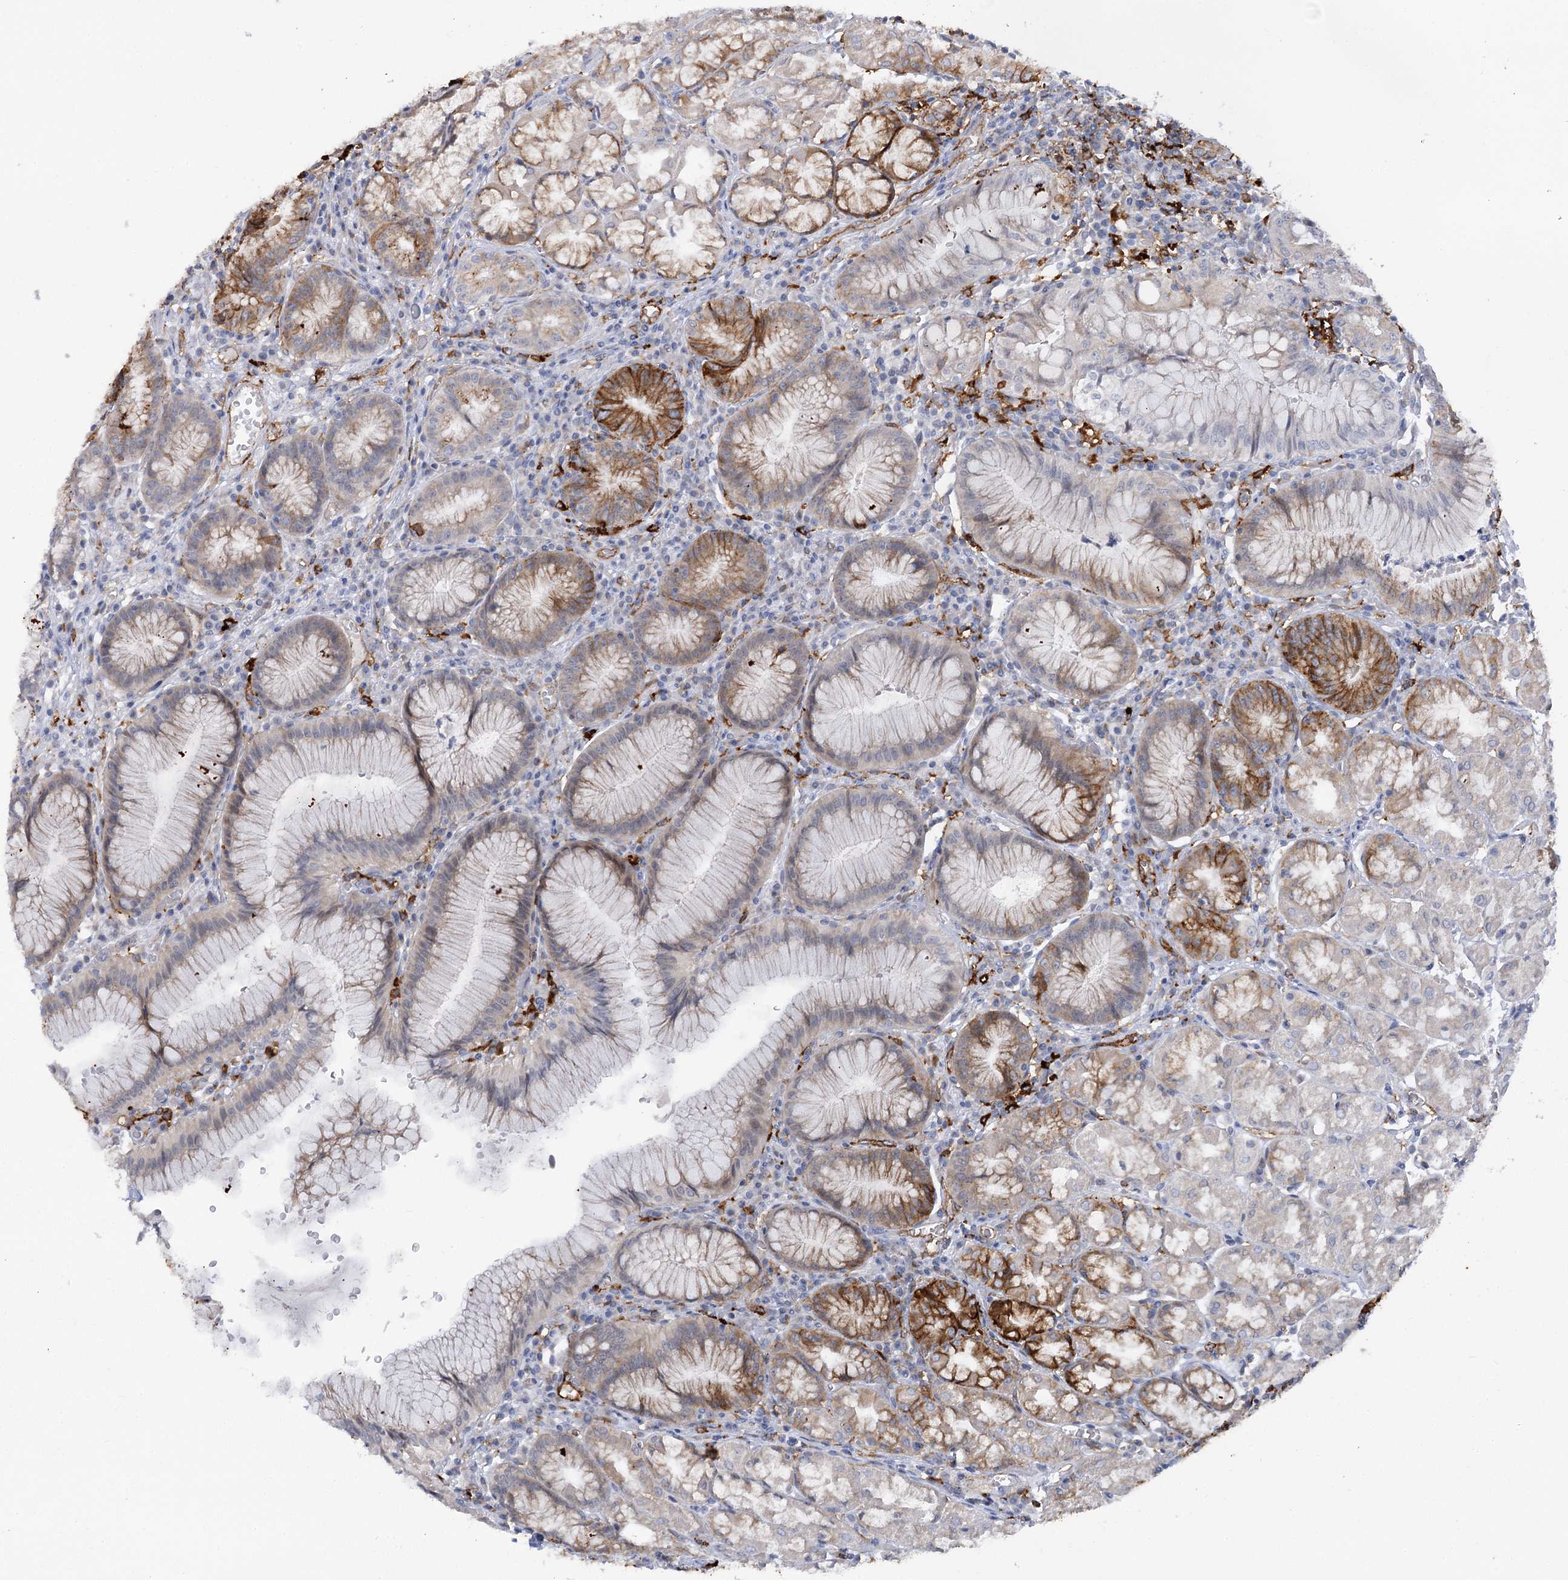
{"staining": {"intensity": "moderate", "quantity": "<25%", "location": "cytoplasmic/membranous"}, "tissue": "stomach", "cell_type": "Glandular cells", "image_type": "normal", "snomed": [{"axis": "morphology", "description": "Normal tissue, NOS"}, {"axis": "topography", "description": "Stomach"}], "caption": "Protein analysis of benign stomach shows moderate cytoplasmic/membranous expression in approximately <25% of glandular cells.", "gene": "PIWIL4", "patient": {"sex": "male", "age": 55}}